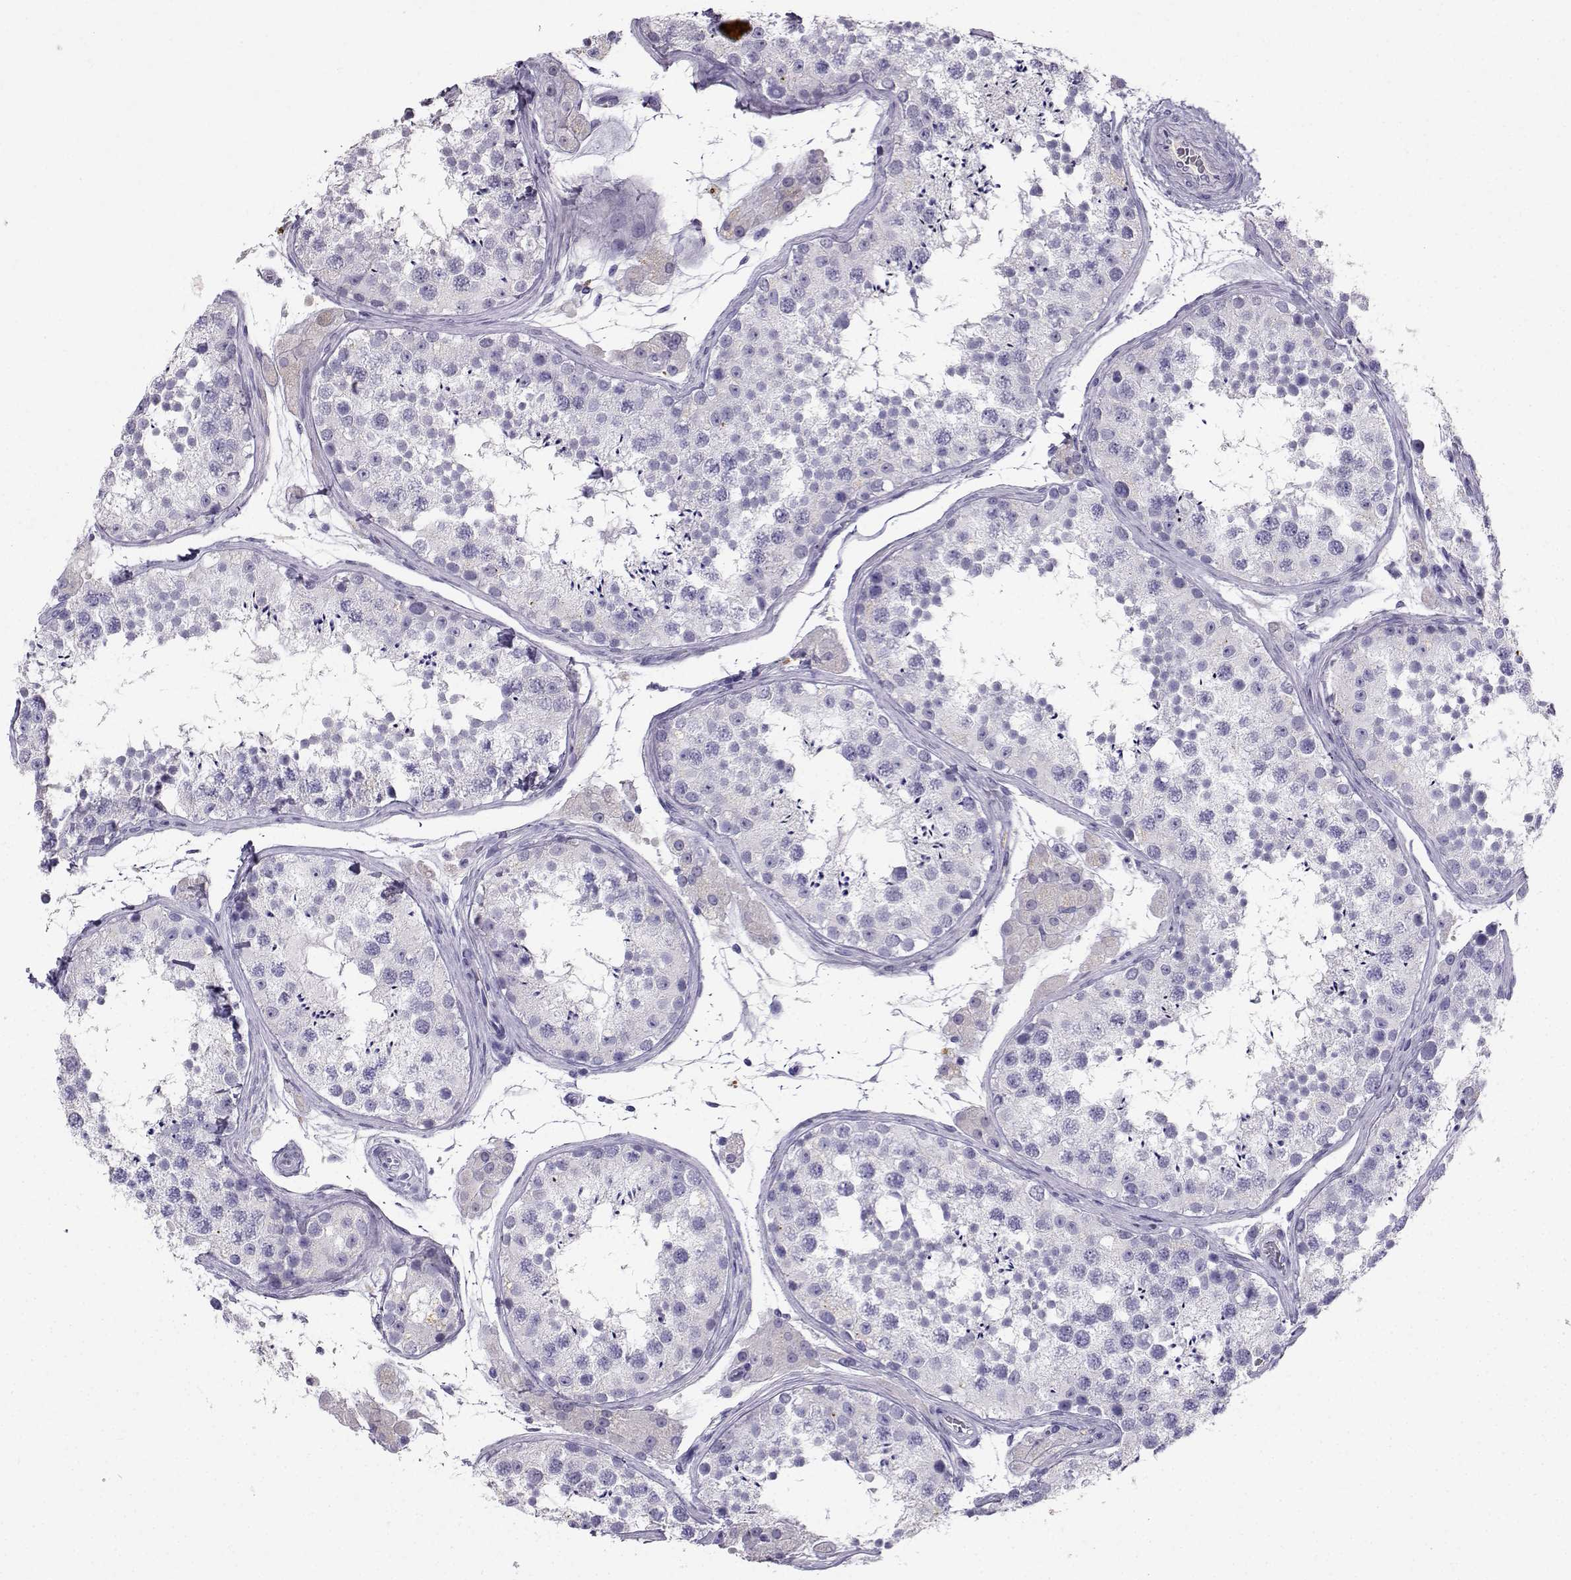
{"staining": {"intensity": "negative", "quantity": "none", "location": "none"}, "tissue": "testis", "cell_type": "Cells in seminiferous ducts", "image_type": "normal", "snomed": [{"axis": "morphology", "description": "Normal tissue, NOS"}, {"axis": "topography", "description": "Testis"}], "caption": "Immunohistochemistry of normal testis demonstrates no expression in cells in seminiferous ducts.", "gene": "GRIK4", "patient": {"sex": "male", "age": 41}}